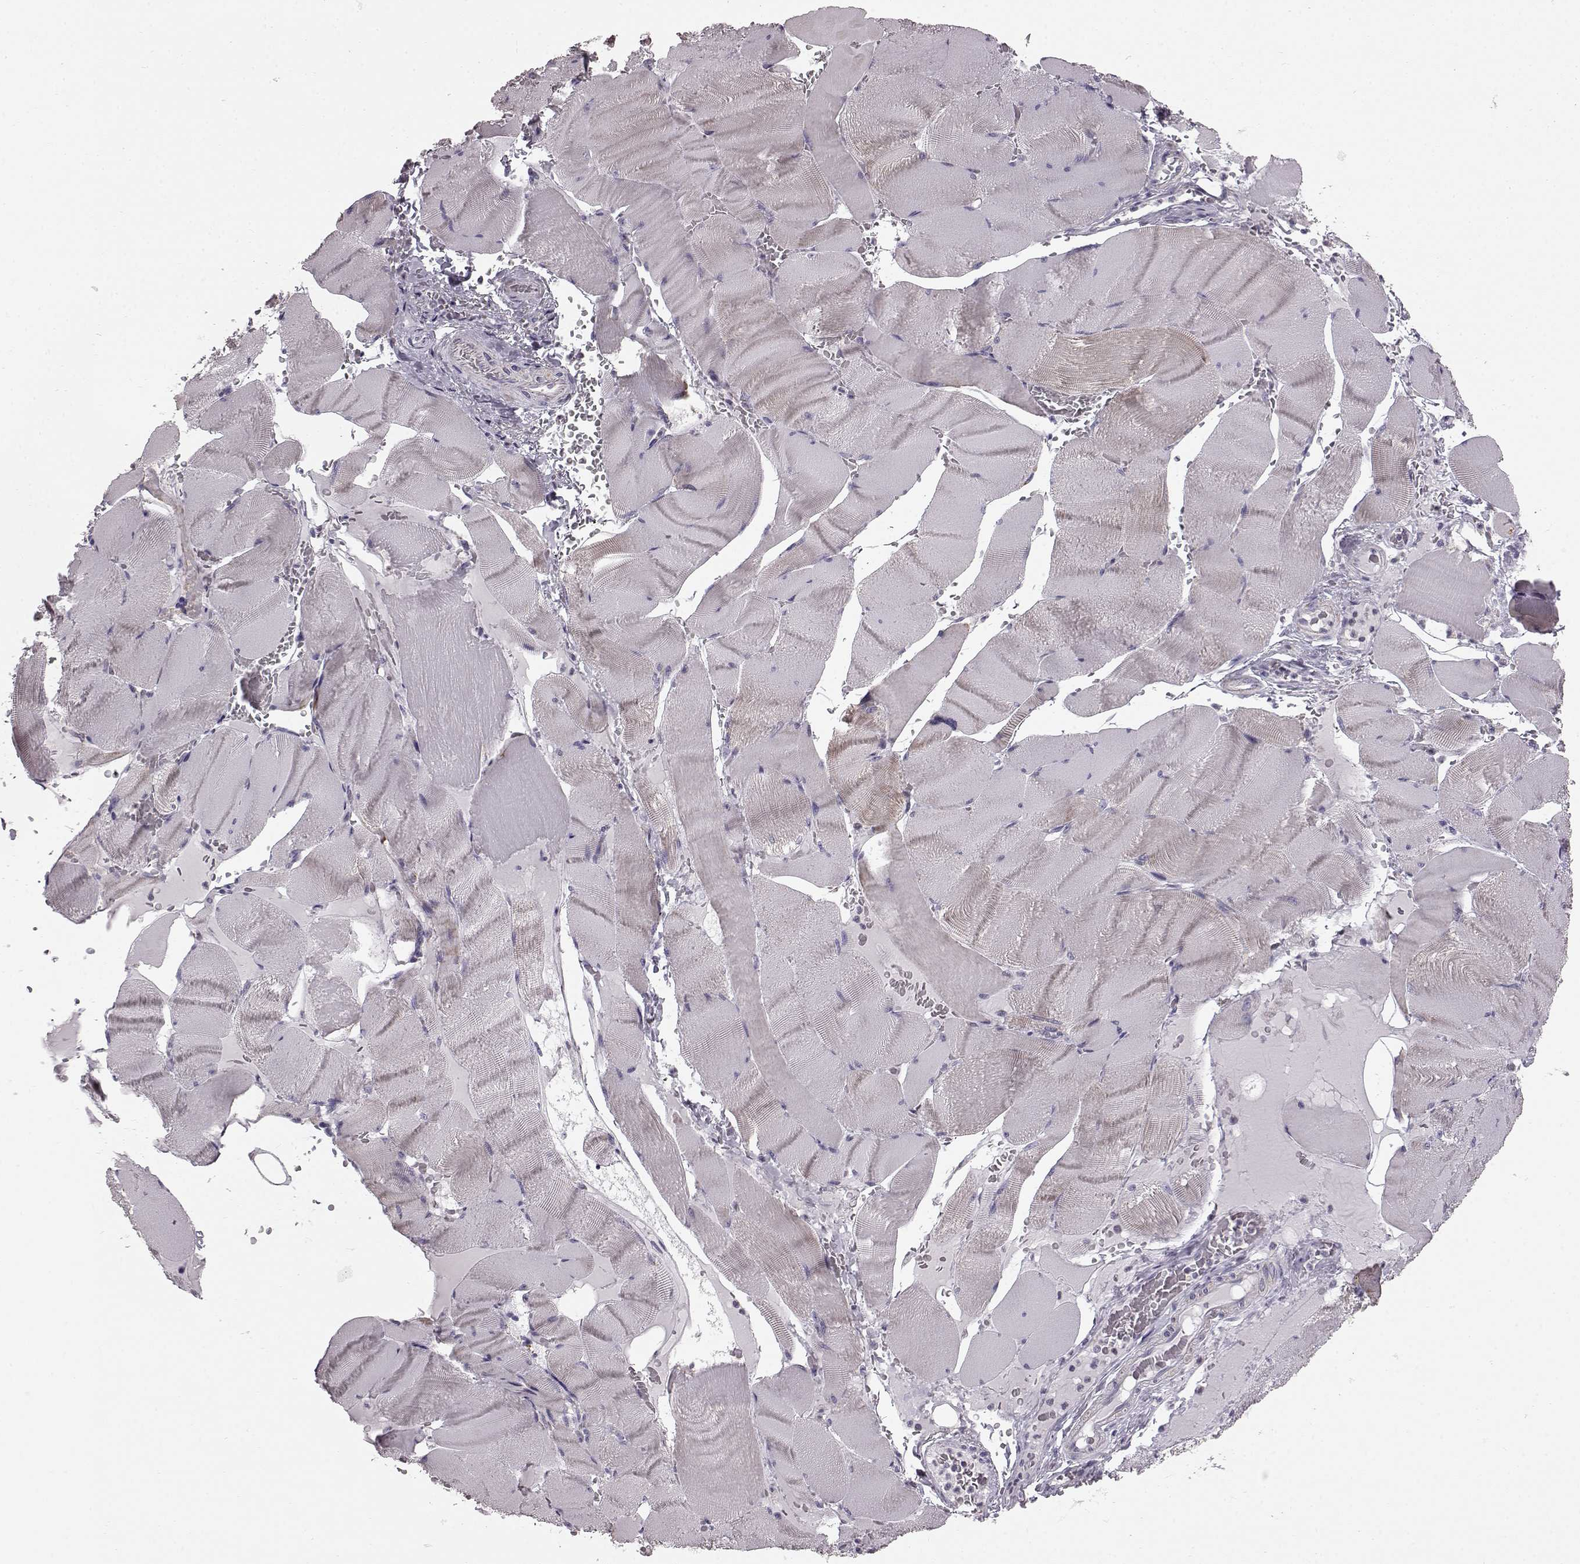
{"staining": {"intensity": "negative", "quantity": "none", "location": "none"}, "tissue": "skeletal muscle", "cell_type": "Myocytes", "image_type": "normal", "snomed": [{"axis": "morphology", "description": "Normal tissue, NOS"}, {"axis": "topography", "description": "Skeletal muscle"}], "caption": "The image exhibits no significant expression in myocytes of skeletal muscle.", "gene": "FAM8A1", "patient": {"sex": "male", "age": 56}}